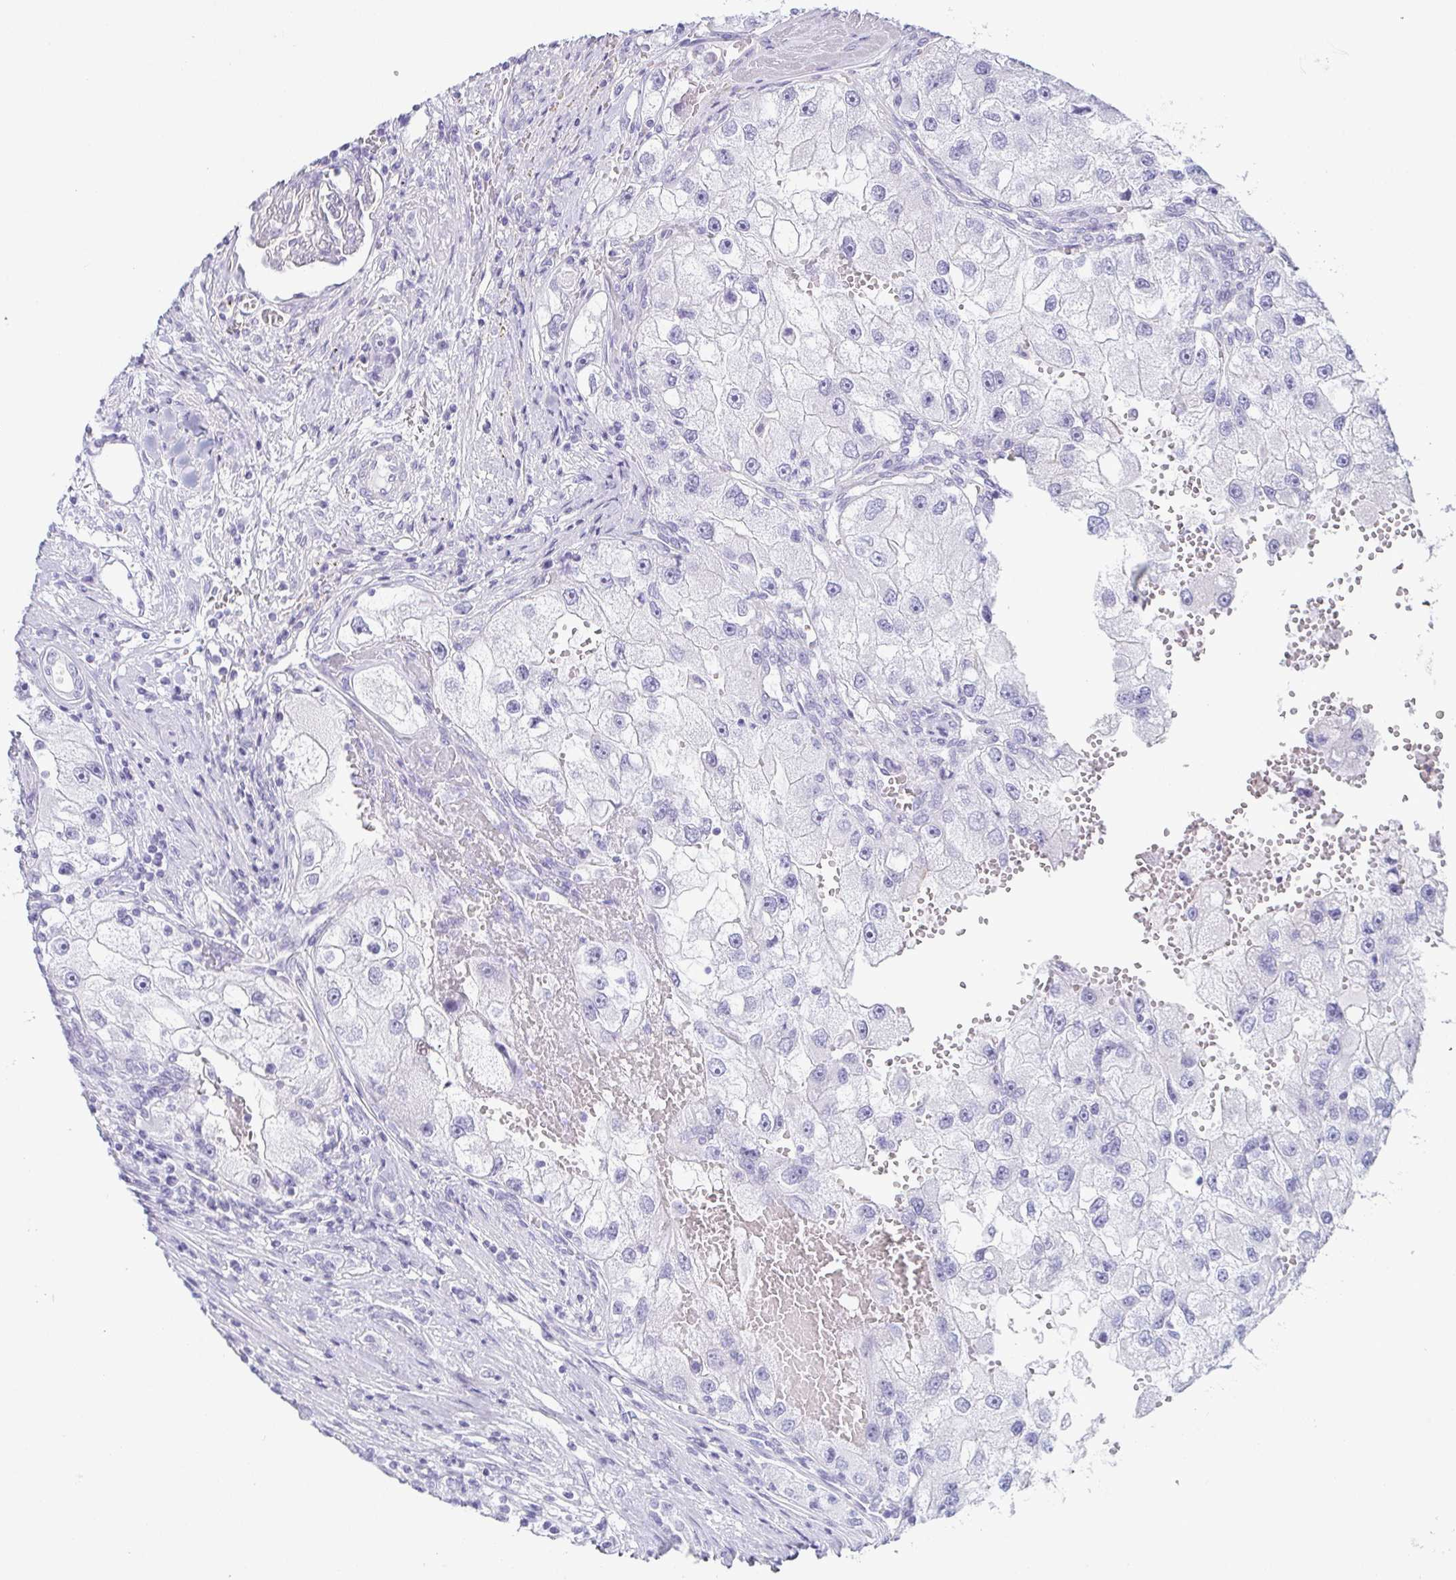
{"staining": {"intensity": "negative", "quantity": "none", "location": "none"}, "tissue": "renal cancer", "cell_type": "Tumor cells", "image_type": "cancer", "snomed": [{"axis": "morphology", "description": "Adenocarcinoma, NOS"}, {"axis": "topography", "description": "Kidney"}], "caption": "Histopathology image shows no protein expression in tumor cells of renal cancer tissue.", "gene": "PRR4", "patient": {"sex": "male", "age": 63}}